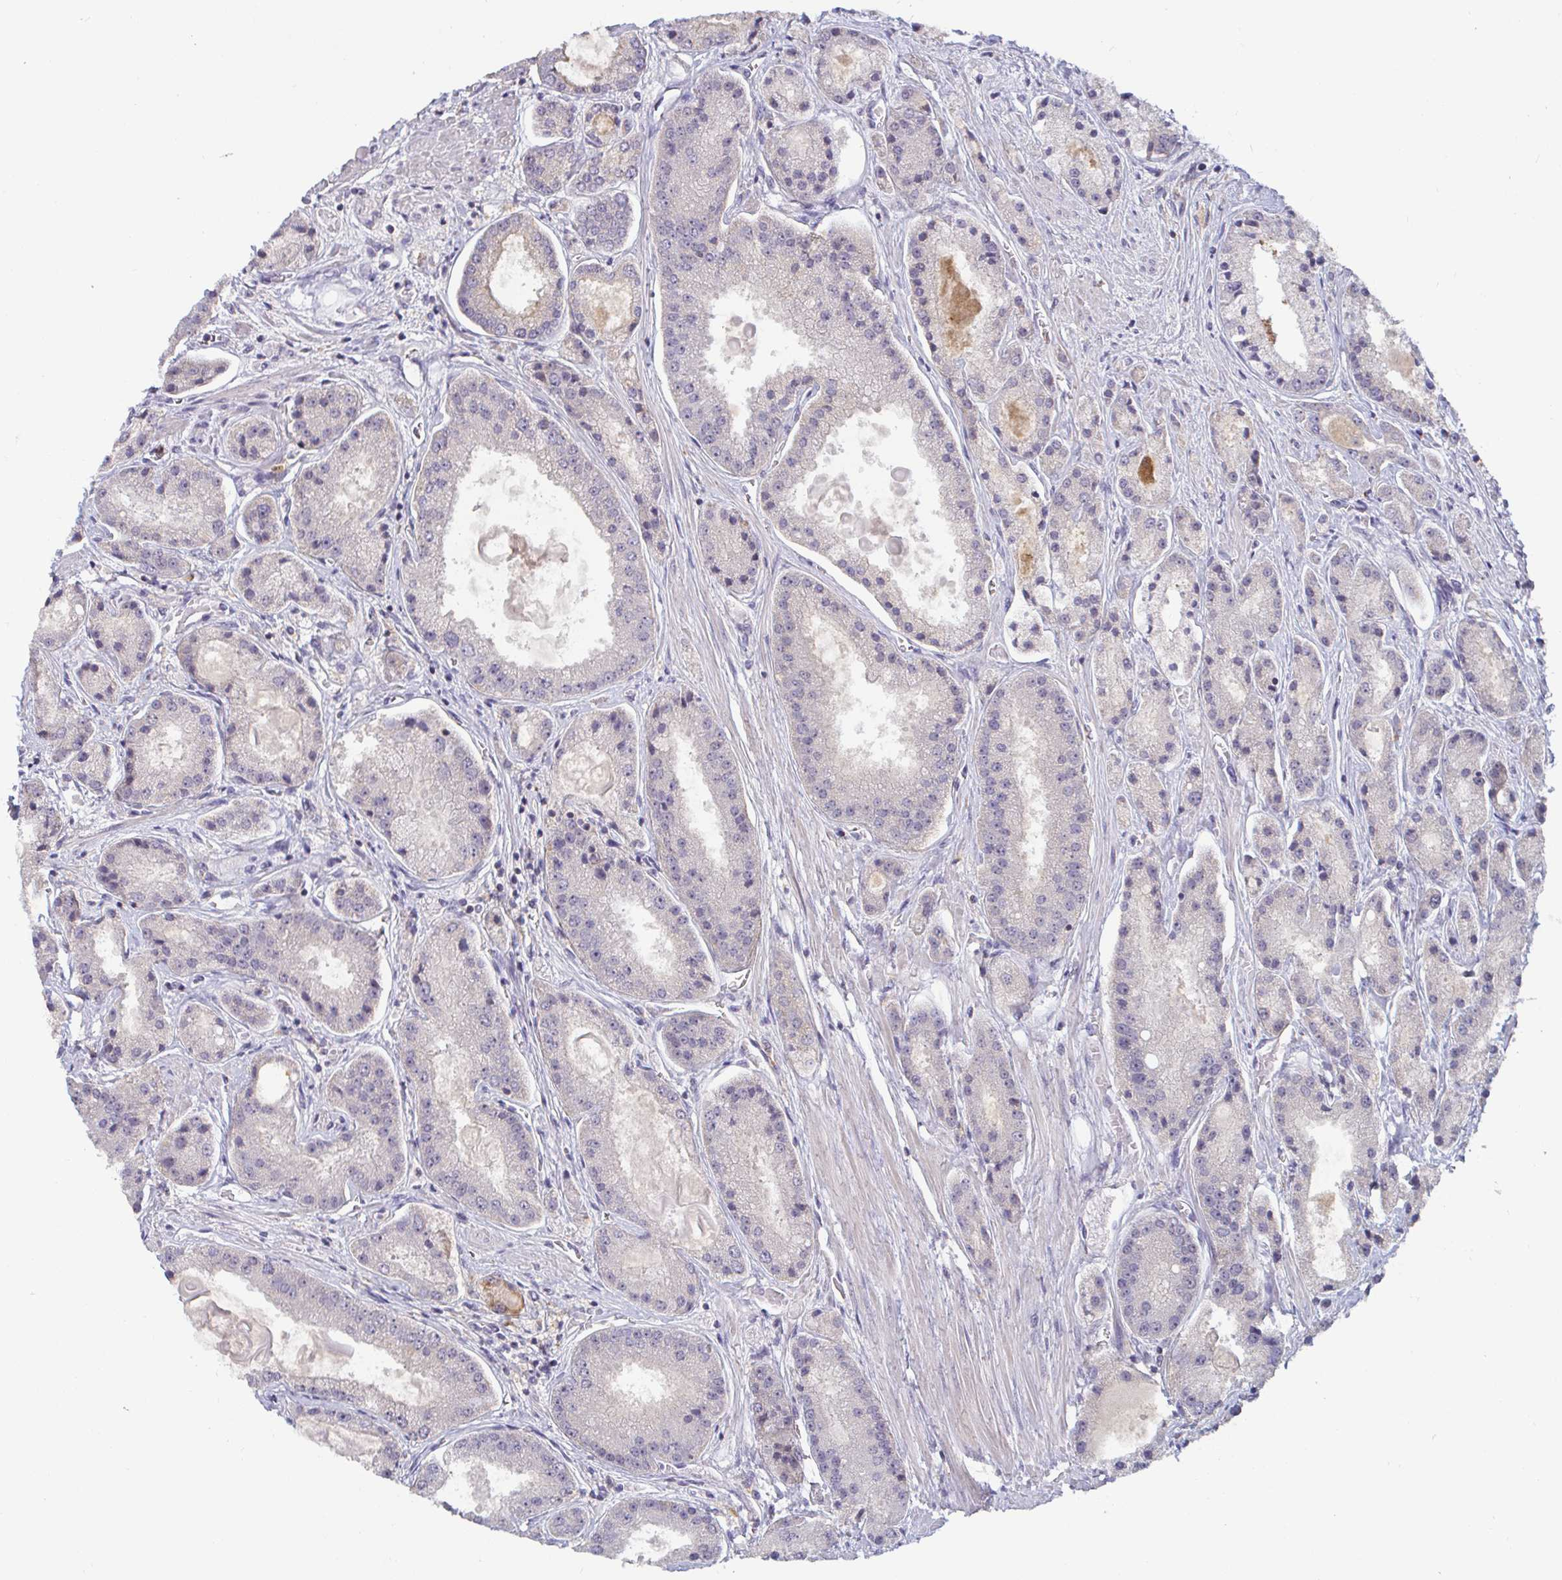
{"staining": {"intensity": "negative", "quantity": "none", "location": "none"}, "tissue": "prostate cancer", "cell_type": "Tumor cells", "image_type": "cancer", "snomed": [{"axis": "morphology", "description": "Adenocarcinoma, High grade"}, {"axis": "topography", "description": "Prostate"}], "caption": "Immunohistochemical staining of prostate cancer displays no significant expression in tumor cells. (Immunohistochemistry (ihc), brightfield microscopy, high magnification).", "gene": "CDH18", "patient": {"sex": "male", "age": 67}}